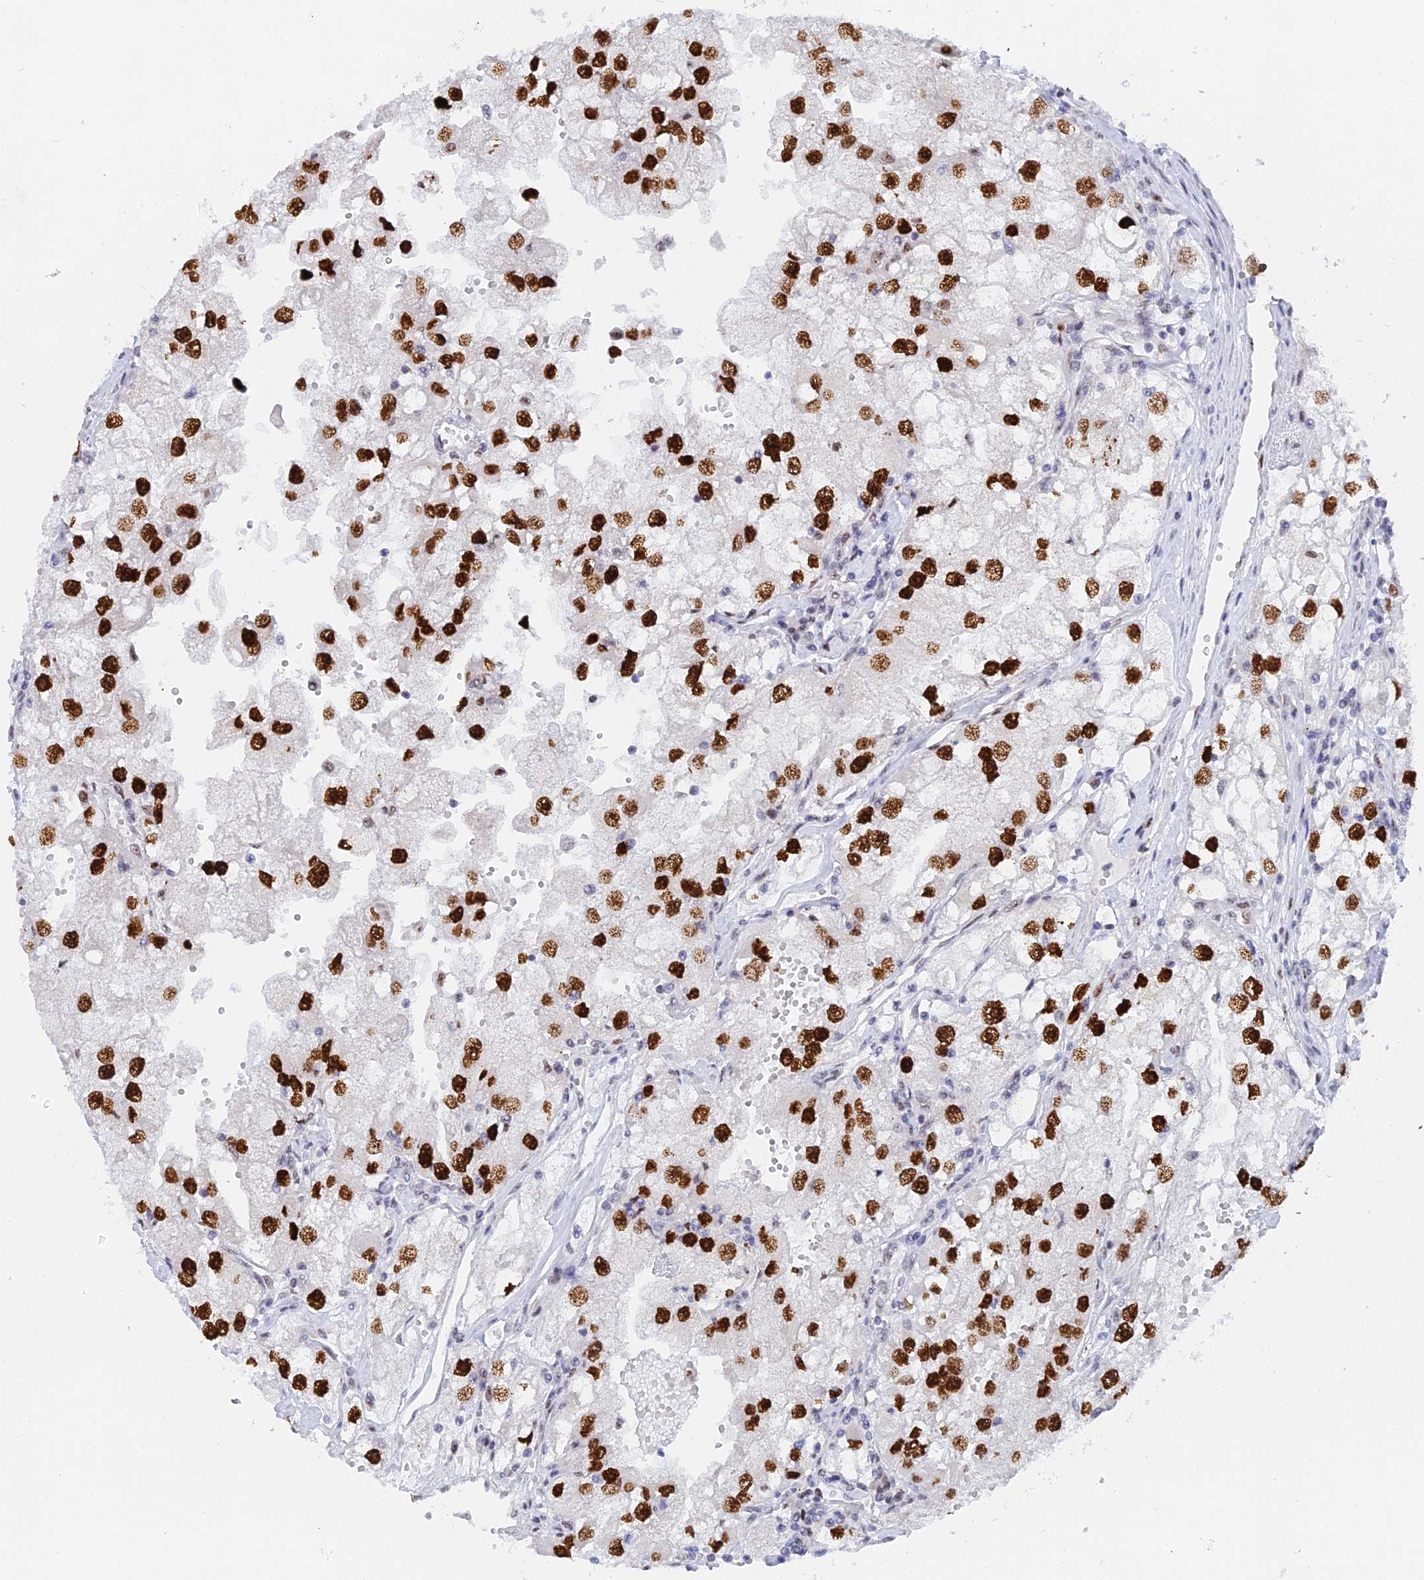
{"staining": {"intensity": "strong", "quantity": ">75%", "location": "nuclear"}, "tissue": "renal cancer", "cell_type": "Tumor cells", "image_type": "cancer", "snomed": [{"axis": "morphology", "description": "Adenocarcinoma, NOS"}, {"axis": "topography", "description": "Kidney"}], "caption": "Protein analysis of renal adenocarcinoma tissue reveals strong nuclear expression in about >75% of tumor cells. (brown staining indicates protein expression, while blue staining denotes nuclei).", "gene": "RSL1D1", "patient": {"sex": "male", "age": 63}}